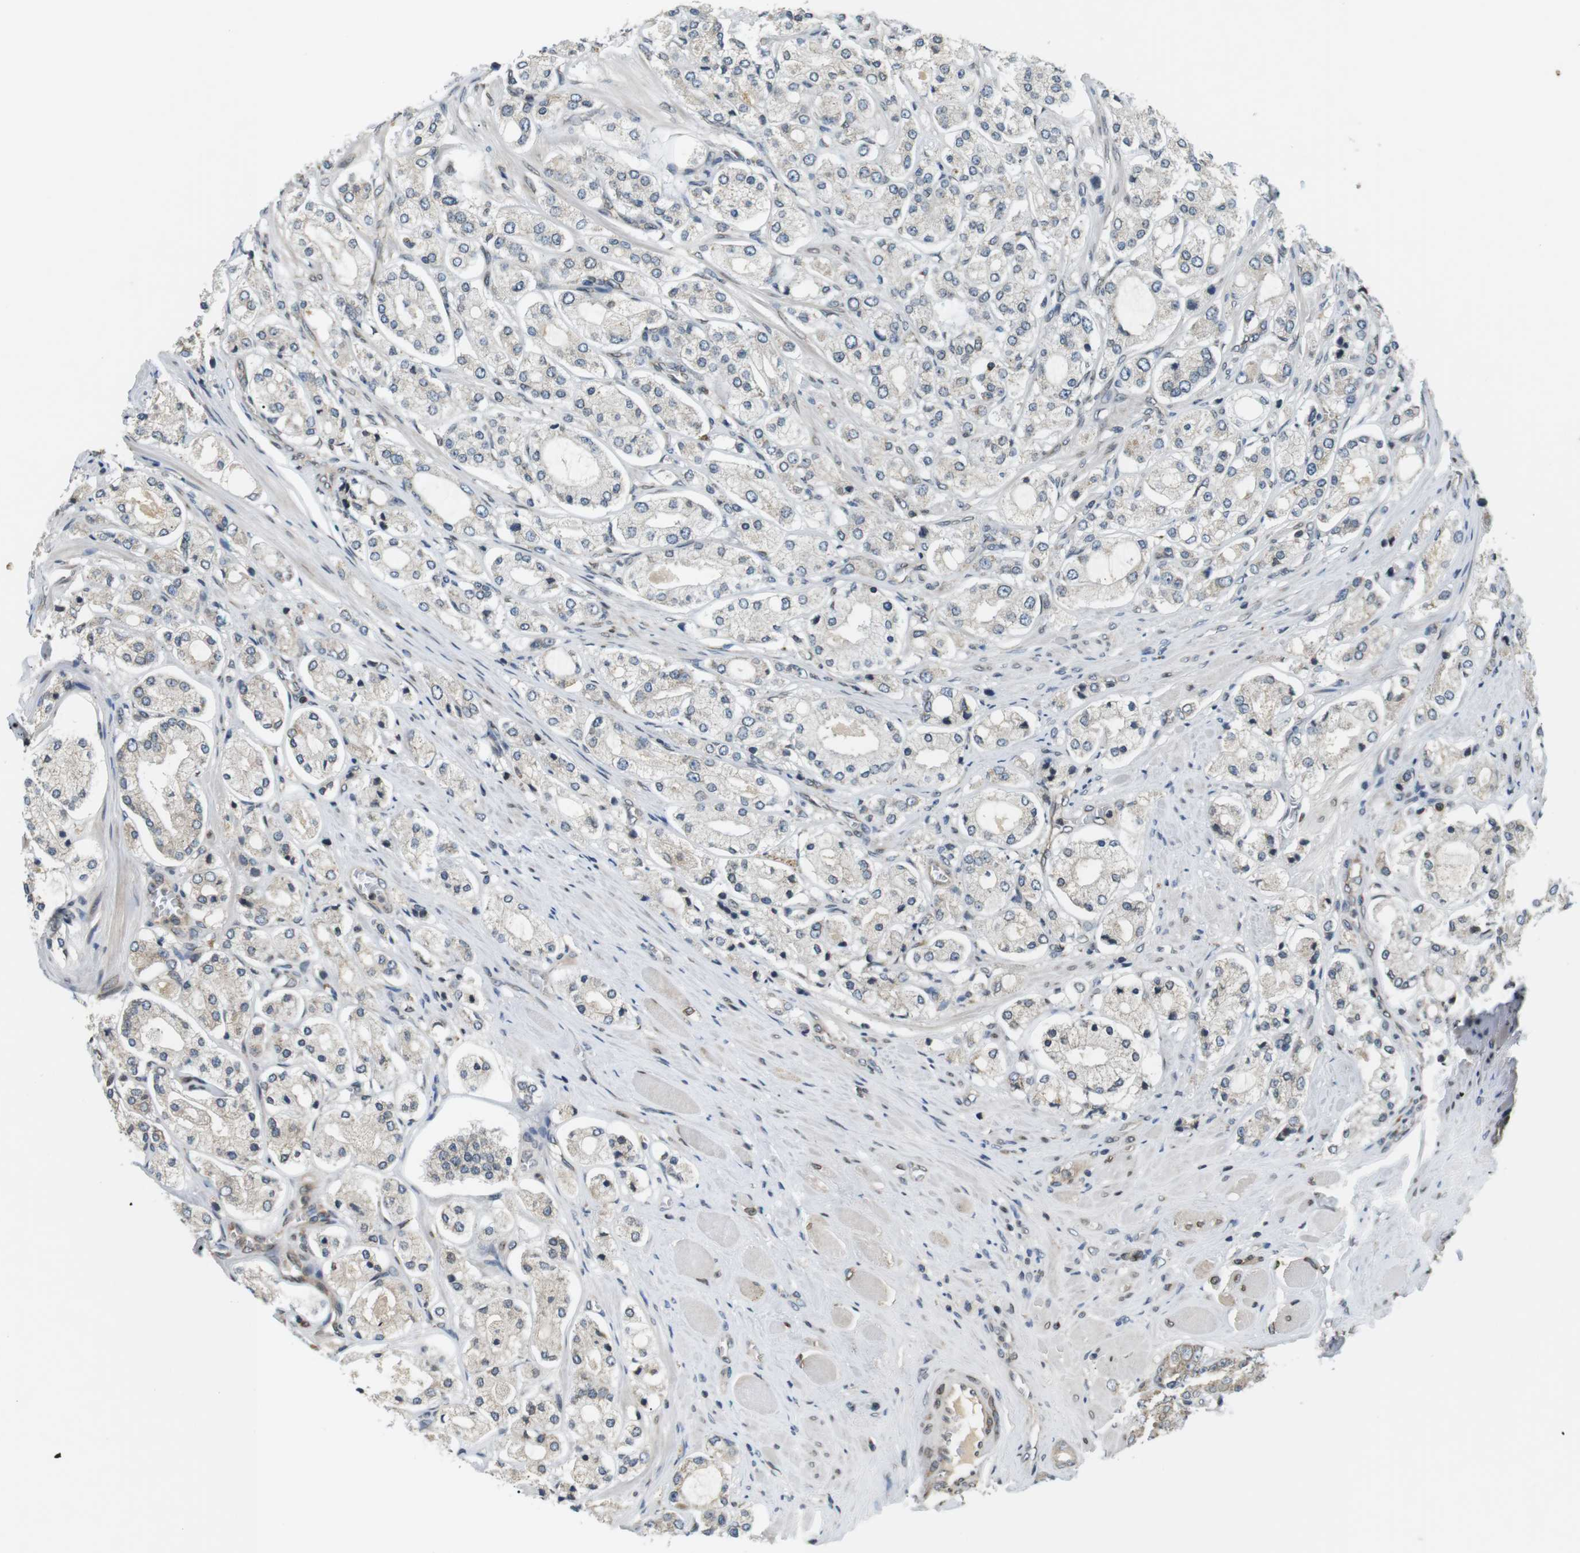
{"staining": {"intensity": "negative", "quantity": "none", "location": "none"}, "tissue": "prostate cancer", "cell_type": "Tumor cells", "image_type": "cancer", "snomed": [{"axis": "morphology", "description": "Adenocarcinoma, High grade"}, {"axis": "topography", "description": "Prostate"}], "caption": "Immunohistochemical staining of prostate high-grade adenocarcinoma shows no significant expression in tumor cells.", "gene": "TMX4", "patient": {"sex": "male", "age": 65}}